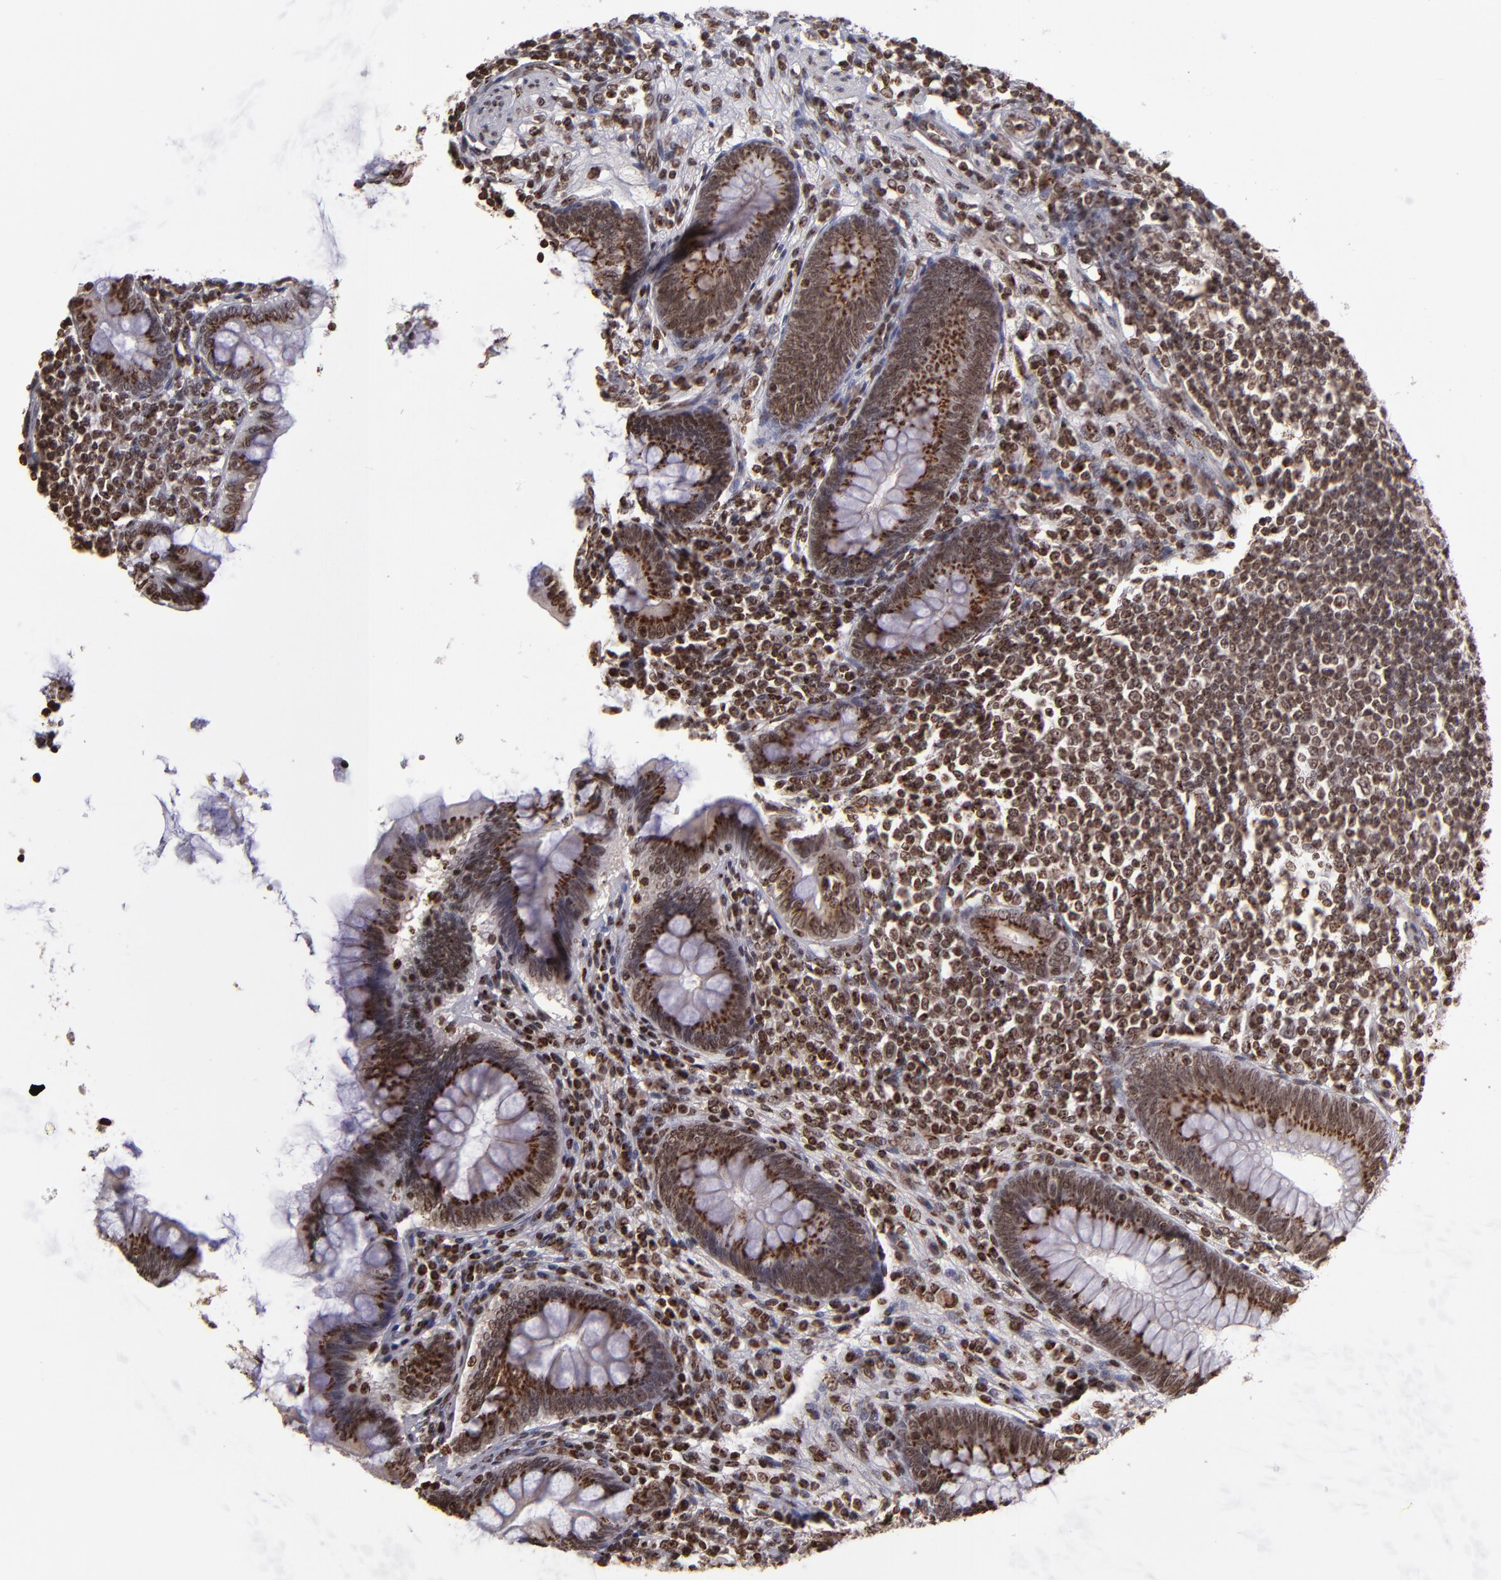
{"staining": {"intensity": "strong", "quantity": ">75%", "location": "cytoplasmic/membranous,nuclear"}, "tissue": "appendix", "cell_type": "Glandular cells", "image_type": "normal", "snomed": [{"axis": "morphology", "description": "Normal tissue, NOS"}, {"axis": "topography", "description": "Appendix"}], "caption": "A high amount of strong cytoplasmic/membranous,nuclear staining is seen in approximately >75% of glandular cells in benign appendix. Nuclei are stained in blue.", "gene": "CSDC2", "patient": {"sex": "female", "age": 66}}